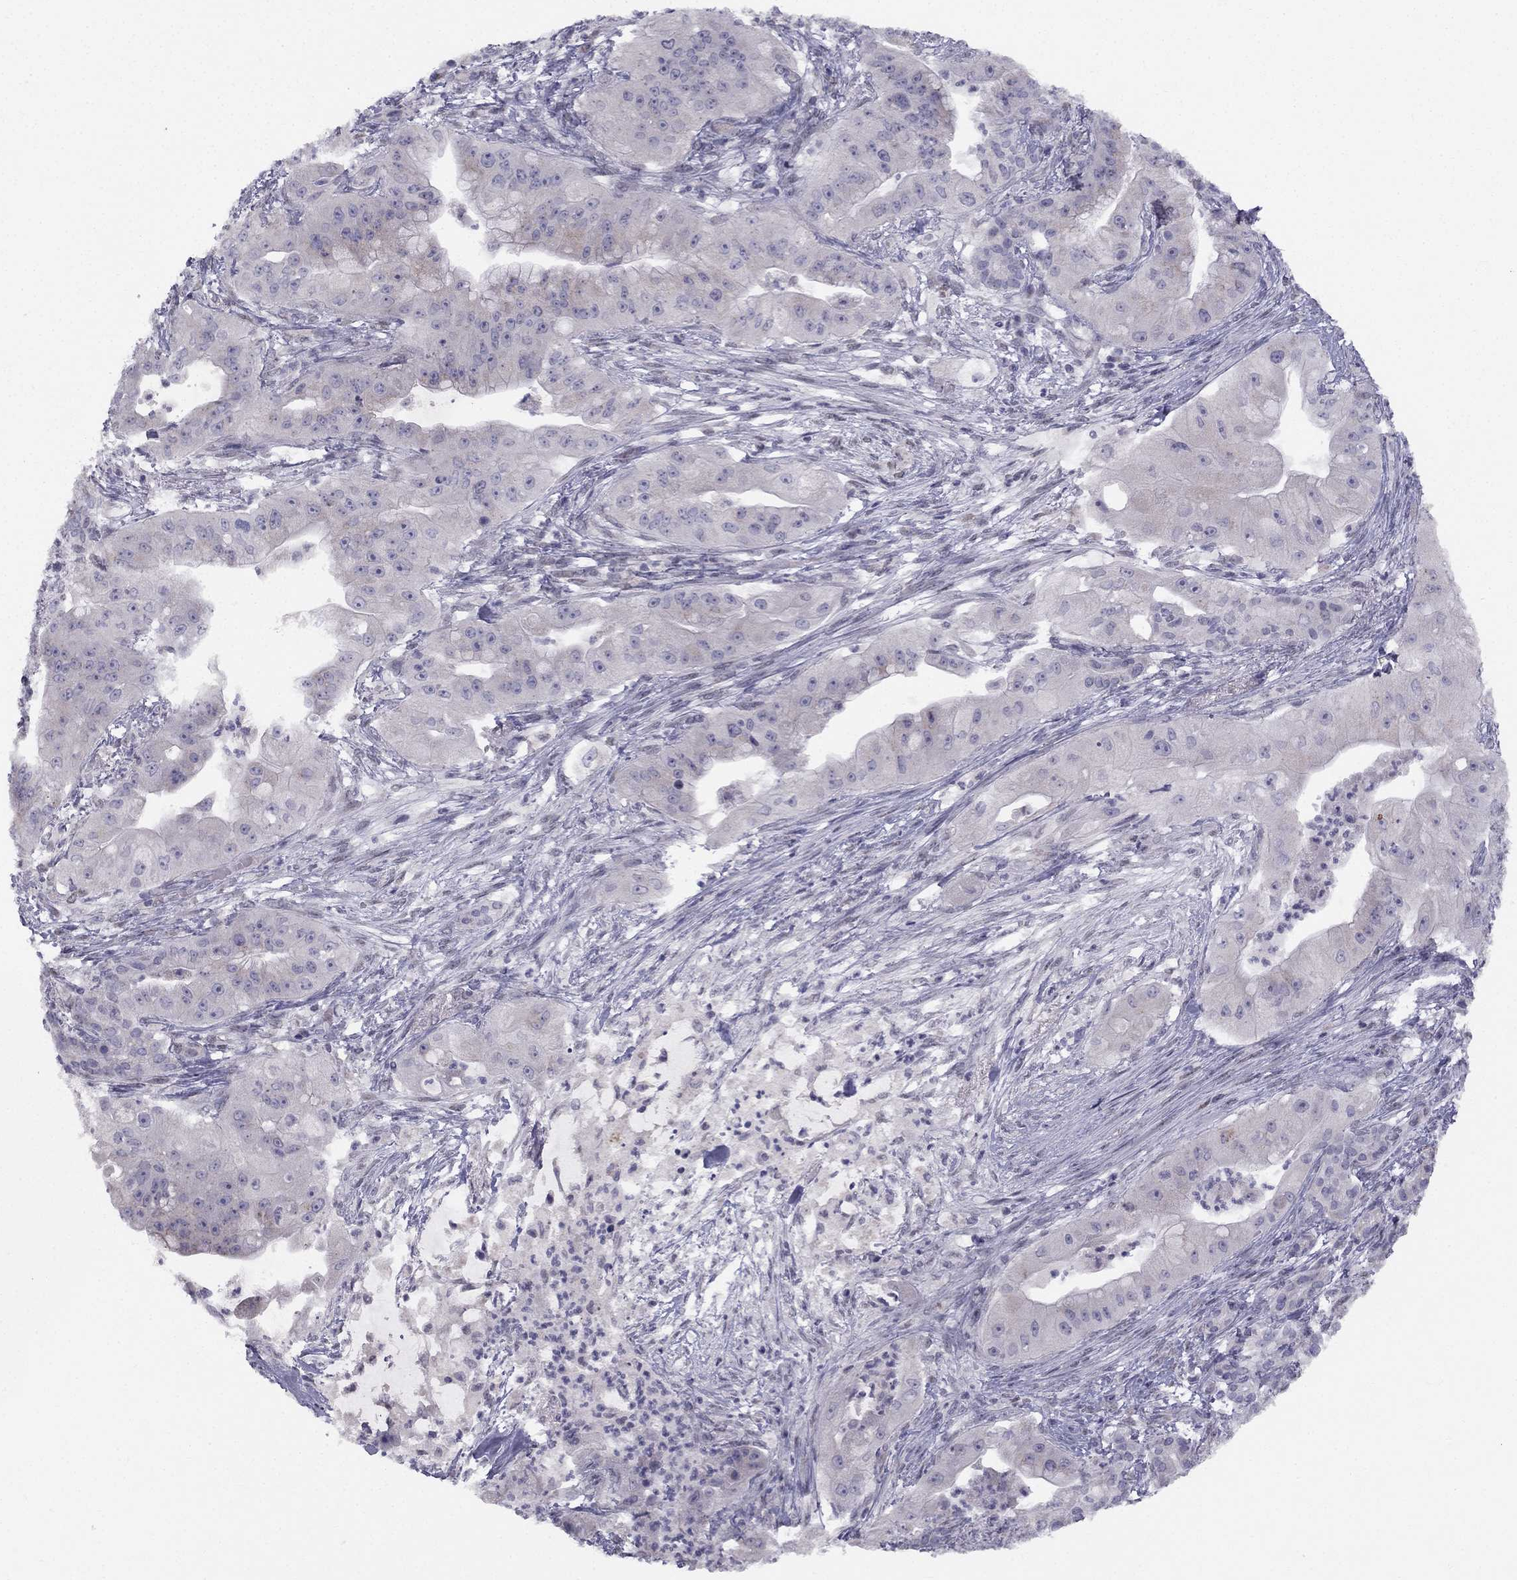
{"staining": {"intensity": "negative", "quantity": "none", "location": "none"}, "tissue": "pancreatic cancer", "cell_type": "Tumor cells", "image_type": "cancer", "snomed": [{"axis": "morphology", "description": "Normal tissue, NOS"}, {"axis": "morphology", "description": "Inflammation, NOS"}, {"axis": "morphology", "description": "Adenocarcinoma, NOS"}, {"axis": "topography", "description": "Pancreas"}], "caption": "Immunohistochemical staining of human pancreatic cancer displays no significant staining in tumor cells. (IHC, brightfield microscopy, high magnification).", "gene": "TRPS1", "patient": {"sex": "male", "age": 57}}